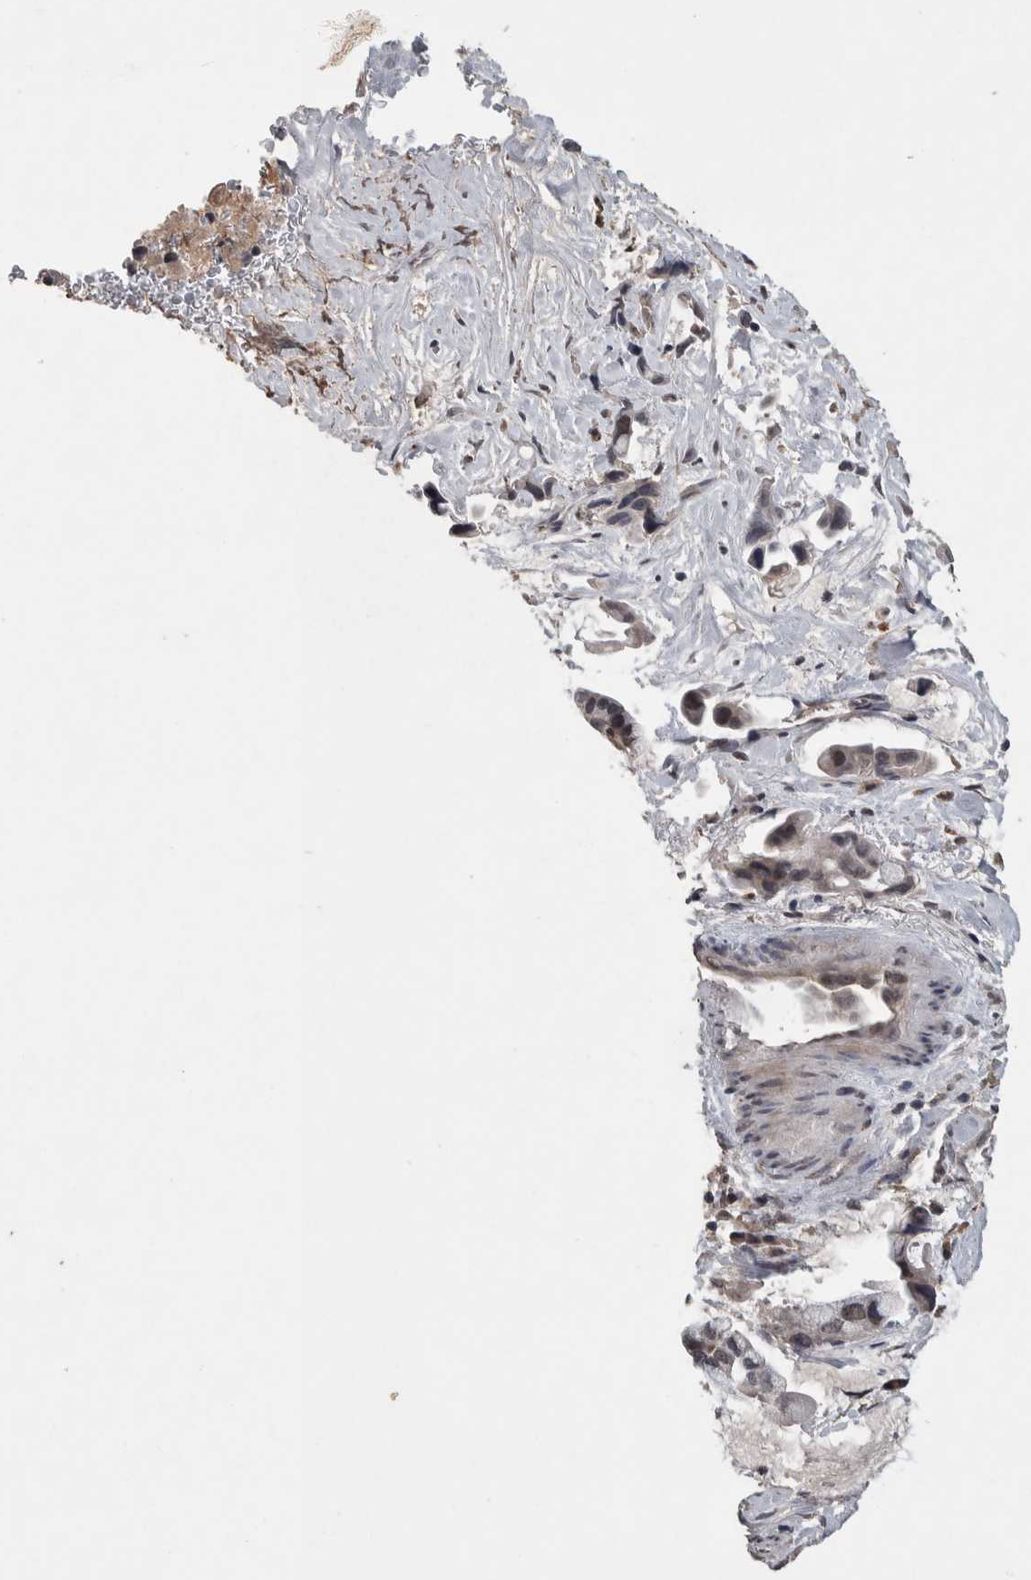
{"staining": {"intensity": "weak", "quantity": "<25%", "location": "nuclear"}, "tissue": "pancreatic cancer", "cell_type": "Tumor cells", "image_type": "cancer", "snomed": [{"axis": "morphology", "description": "Adenocarcinoma, NOS"}, {"axis": "topography", "description": "Pancreas"}], "caption": "Immunohistochemical staining of human pancreatic cancer (adenocarcinoma) reveals no significant positivity in tumor cells.", "gene": "CHRM3", "patient": {"sex": "male", "age": 53}}